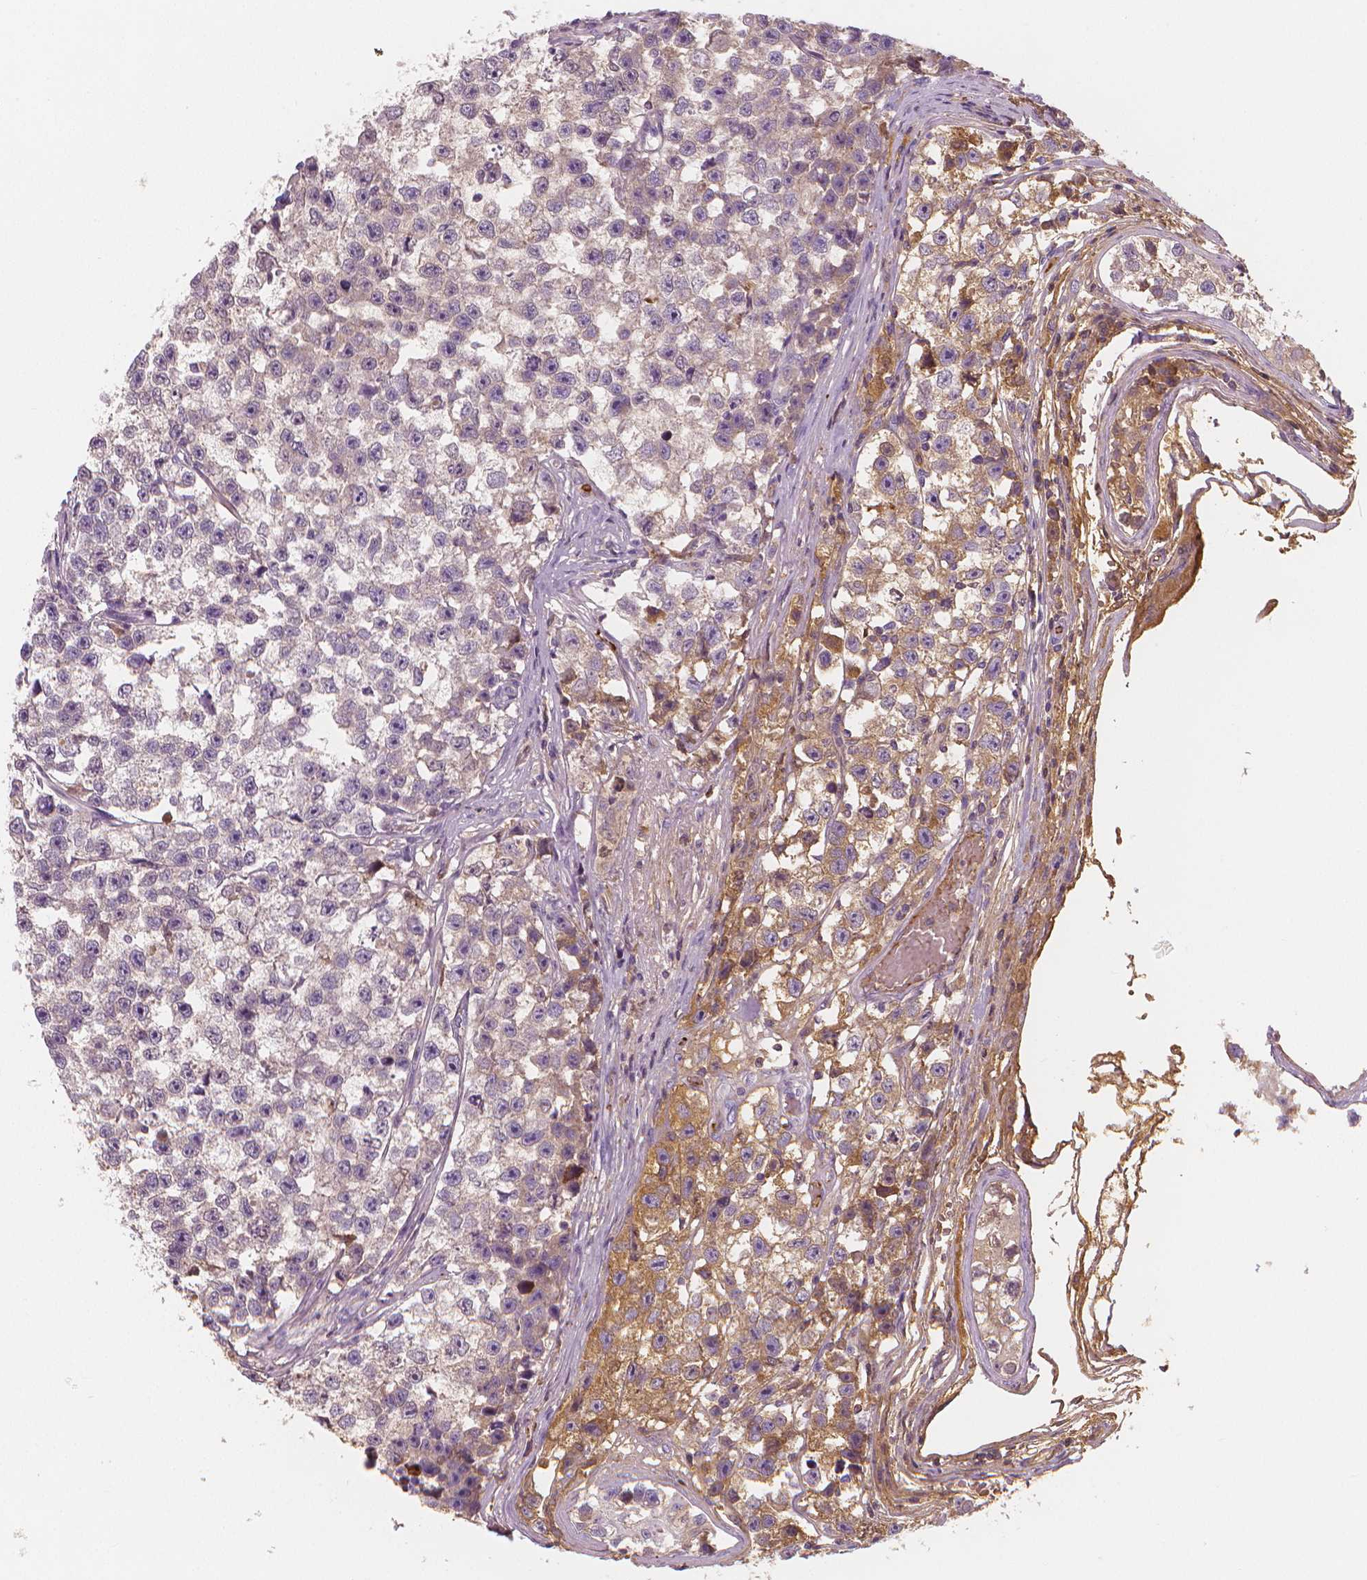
{"staining": {"intensity": "negative", "quantity": "none", "location": "none"}, "tissue": "testis cancer", "cell_type": "Tumor cells", "image_type": "cancer", "snomed": [{"axis": "morphology", "description": "Seminoma, NOS"}, {"axis": "topography", "description": "Testis"}], "caption": "Protein analysis of testis seminoma demonstrates no significant expression in tumor cells. The staining is performed using DAB brown chromogen with nuclei counter-stained in using hematoxylin.", "gene": "APOA4", "patient": {"sex": "male", "age": 26}}